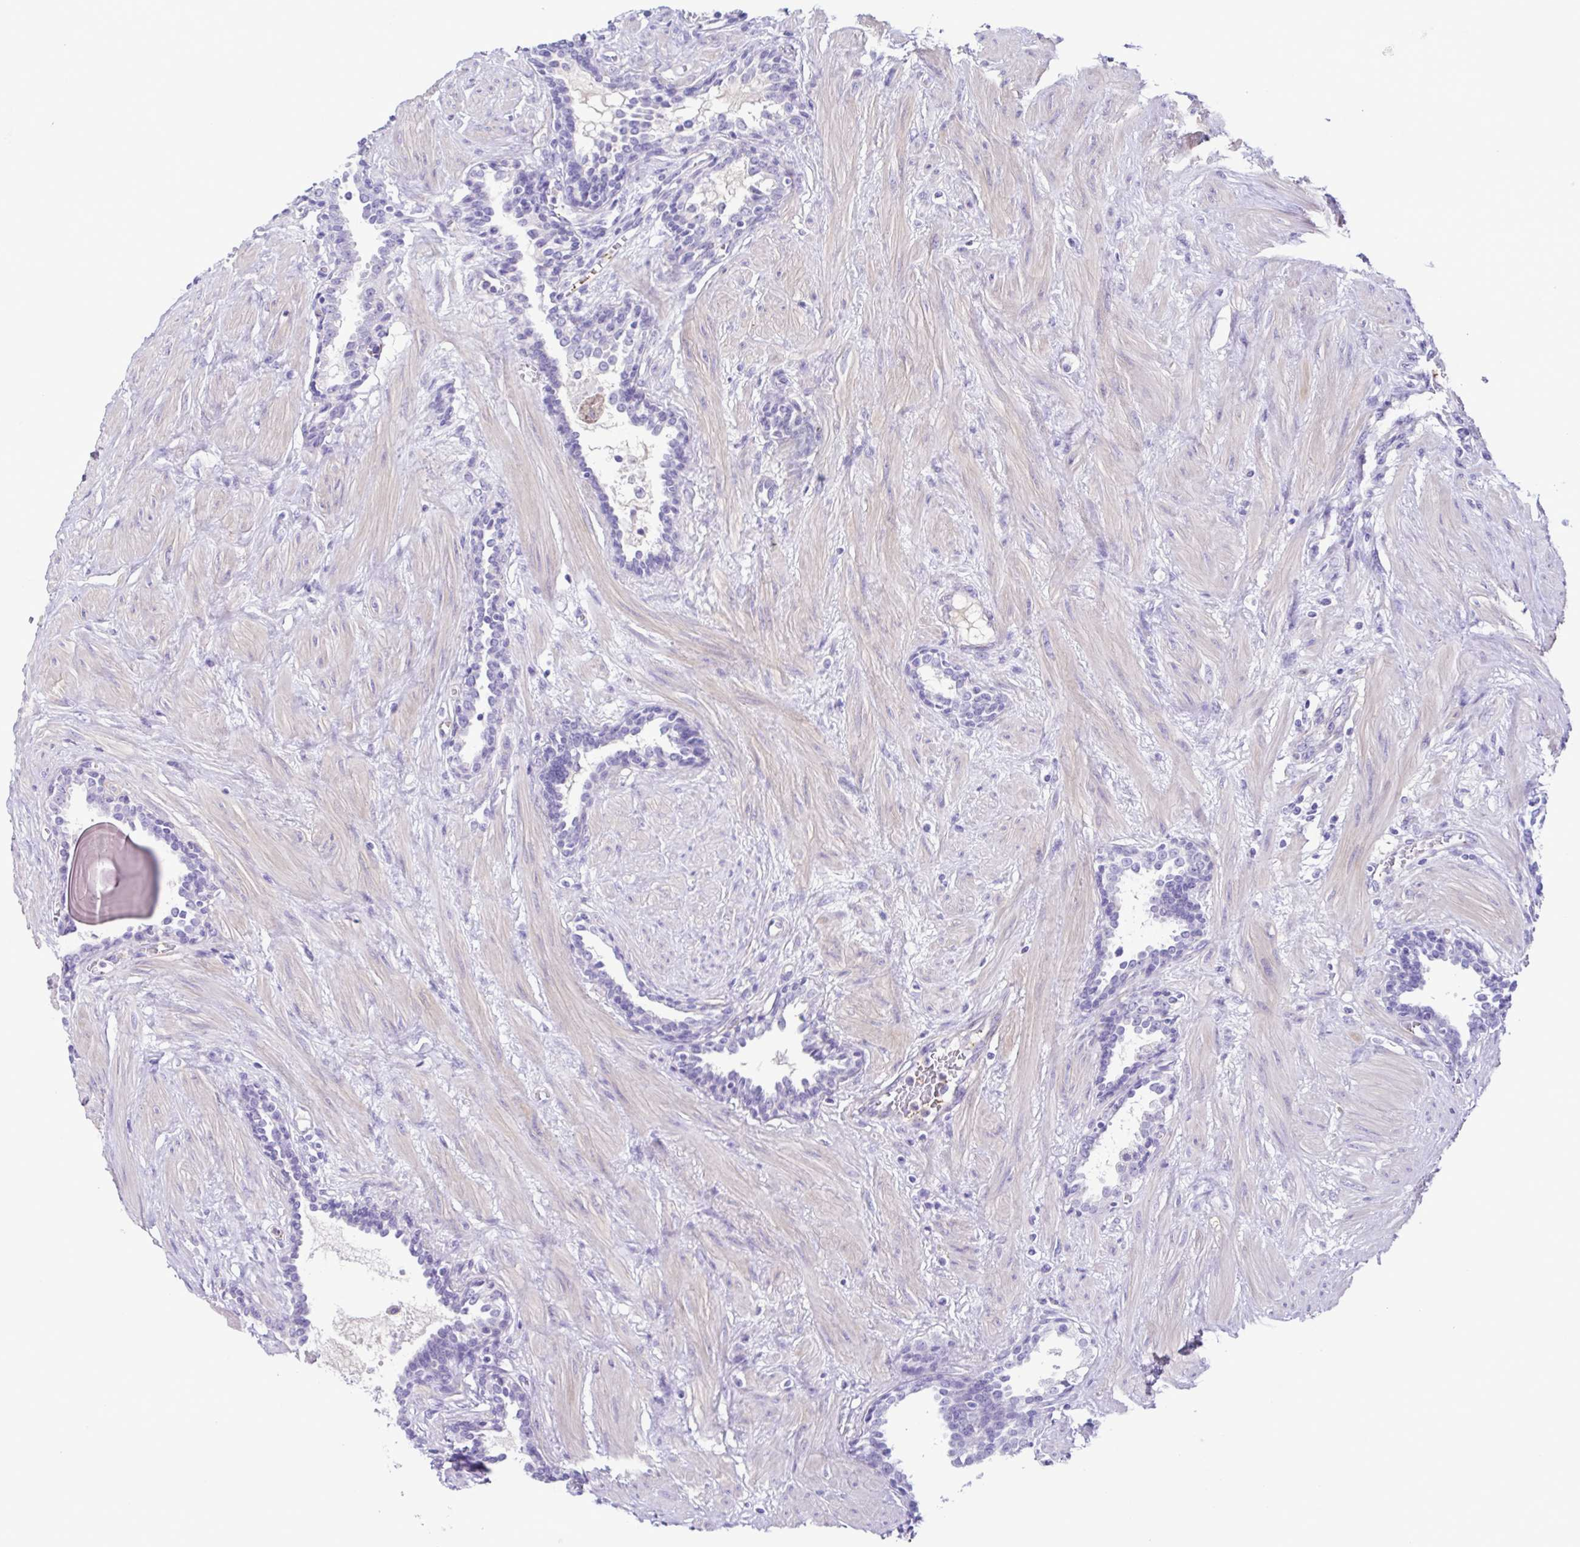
{"staining": {"intensity": "negative", "quantity": "none", "location": "none"}, "tissue": "prostate", "cell_type": "Glandular cells", "image_type": "normal", "snomed": [{"axis": "morphology", "description": "Normal tissue, NOS"}, {"axis": "topography", "description": "Prostate"}], "caption": "High magnification brightfield microscopy of unremarkable prostate stained with DAB (3,3'-diaminobenzidine) (brown) and counterstained with hematoxylin (blue): glandular cells show no significant expression. (DAB immunohistochemistry (IHC) visualized using brightfield microscopy, high magnification).", "gene": "CYP11B1", "patient": {"sex": "male", "age": 55}}